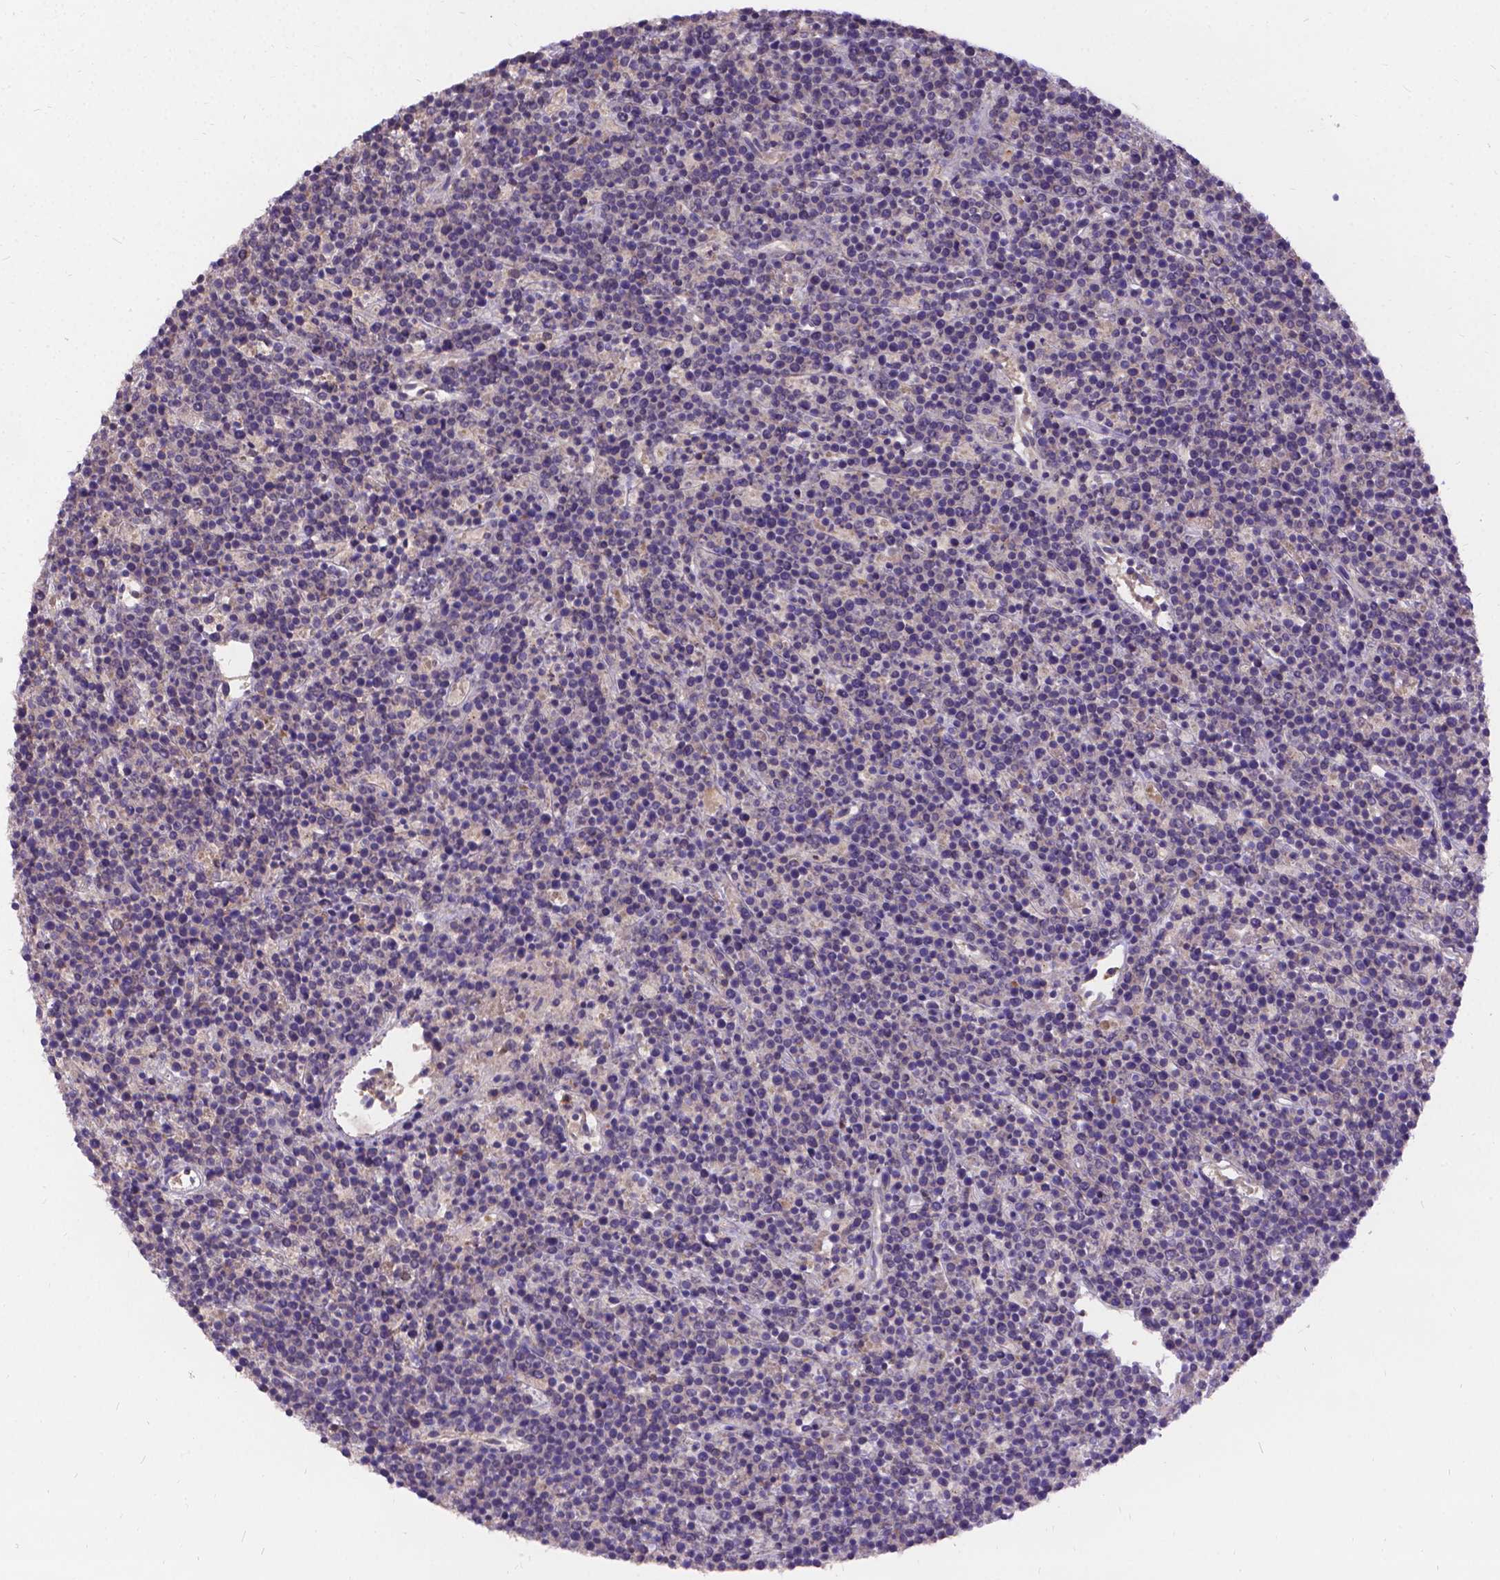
{"staining": {"intensity": "negative", "quantity": "none", "location": "none"}, "tissue": "lymphoma", "cell_type": "Tumor cells", "image_type": "cancer", "snomed": [{"axis": "morphology", "description": "Malignant lymphoma, non-Hodgkin's type, High grade"}, {"axis": "topography", "description": "Ovary"}], "caption": "Malignant lymphoma, non-Hodgkin's type (high-grade) was stained to show a protein in brown. There is no significant expression in tumor cells.", "gene": "DENND6A", "patient": {"sex": "female", "age": 56}}